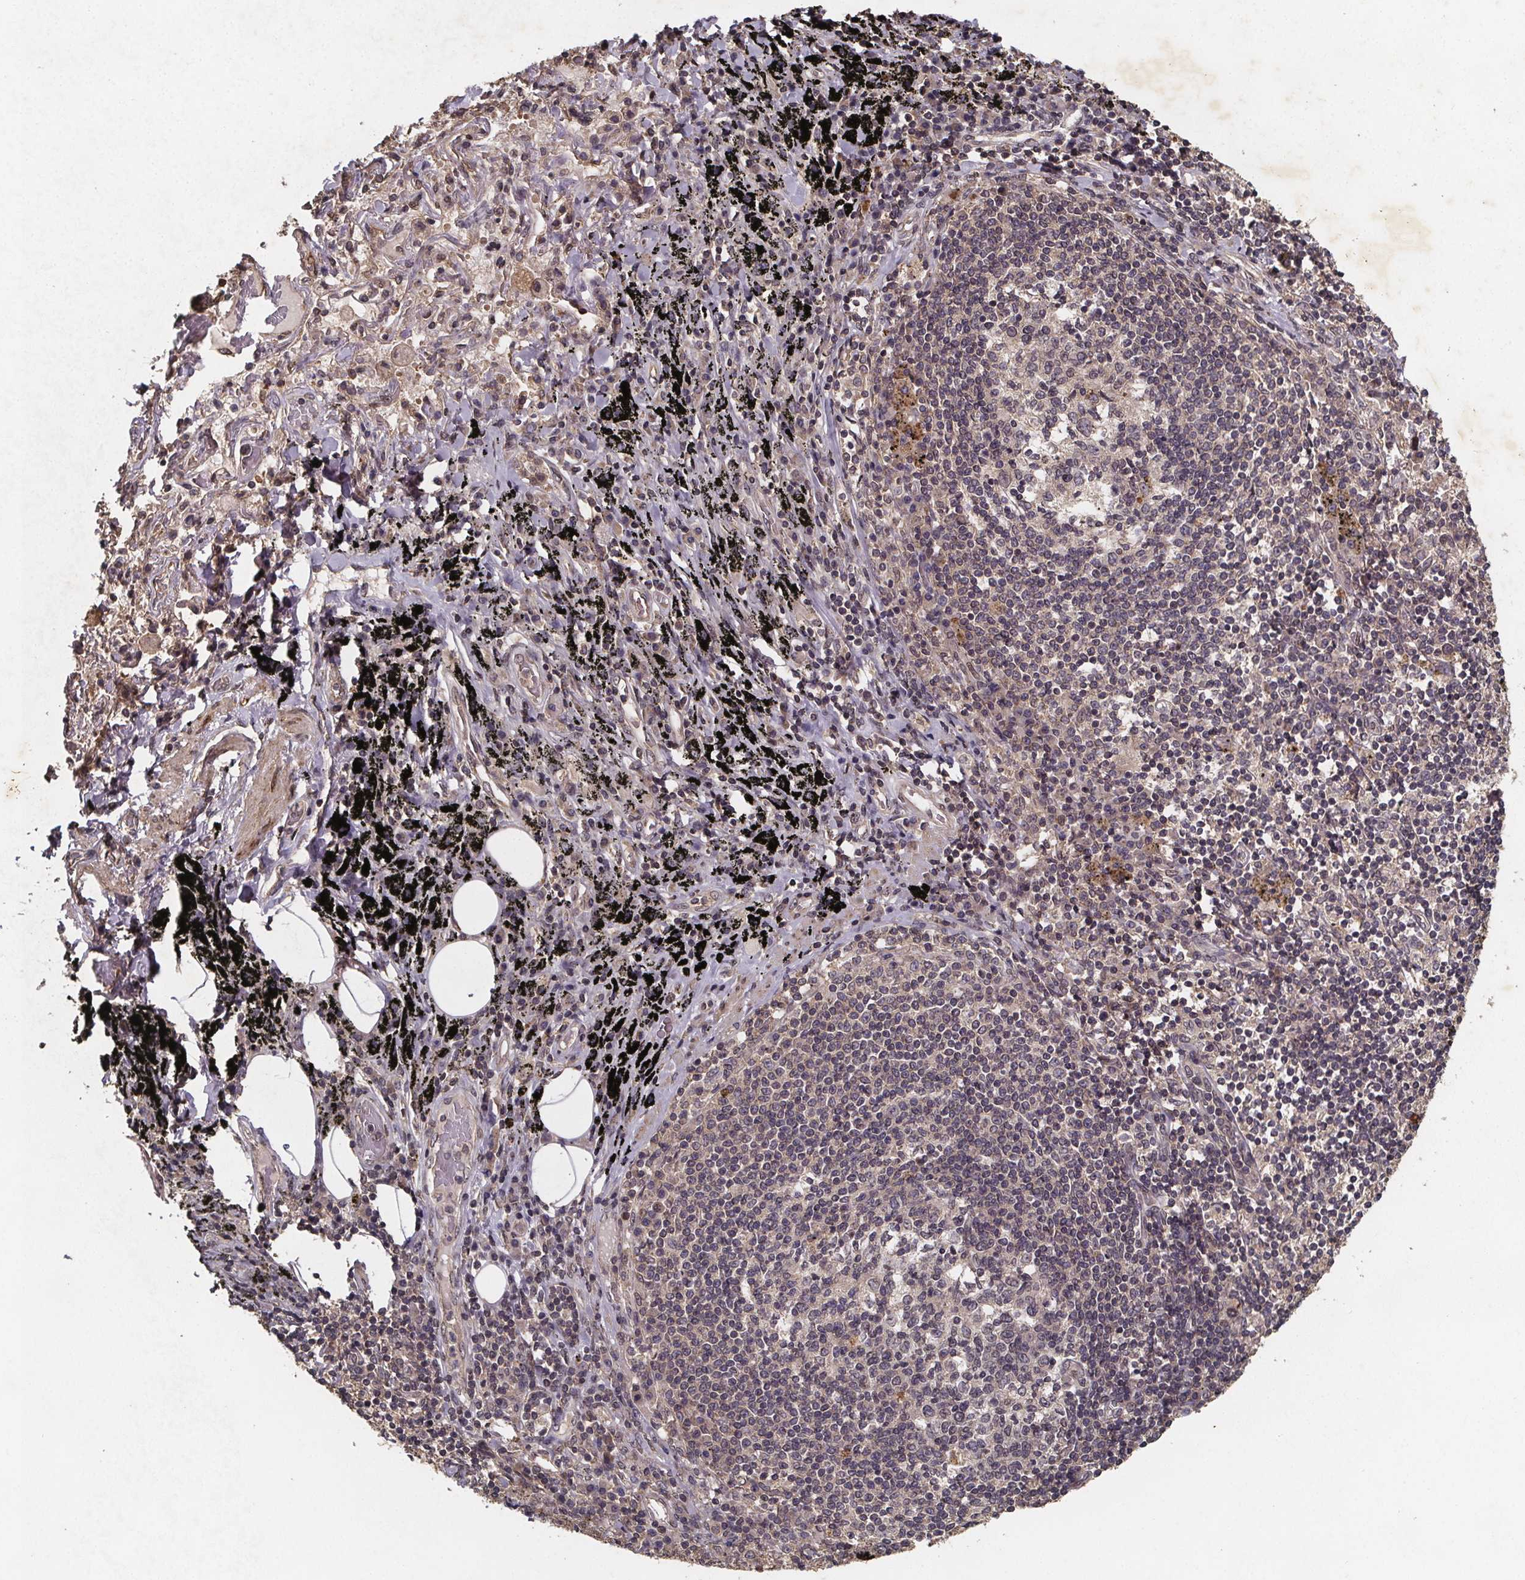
{"staining": {"intensity": "moderate", "quantity": "<25%", "location": "cytoplasmic/membranous"}, "tissue": "adipose tissue", "cell_type": "Adipocytes", "image_type": "normal", "snomed": [{"axis": "morphology", "description": "Normal tissue, NOS"}, {"axis": "topography", "description": "Bronchus"}, {"axis": "topography", "description": "Lung"}], "caption": "This image shows immunohistochemistry (IHC) staining of benign human adipose tissue, with low moderate cytoplasmic/membranous expression in about <25% of adipocytes.", "gene": "PIERCE2", "patient": {"sex": "female", "age": 57}}